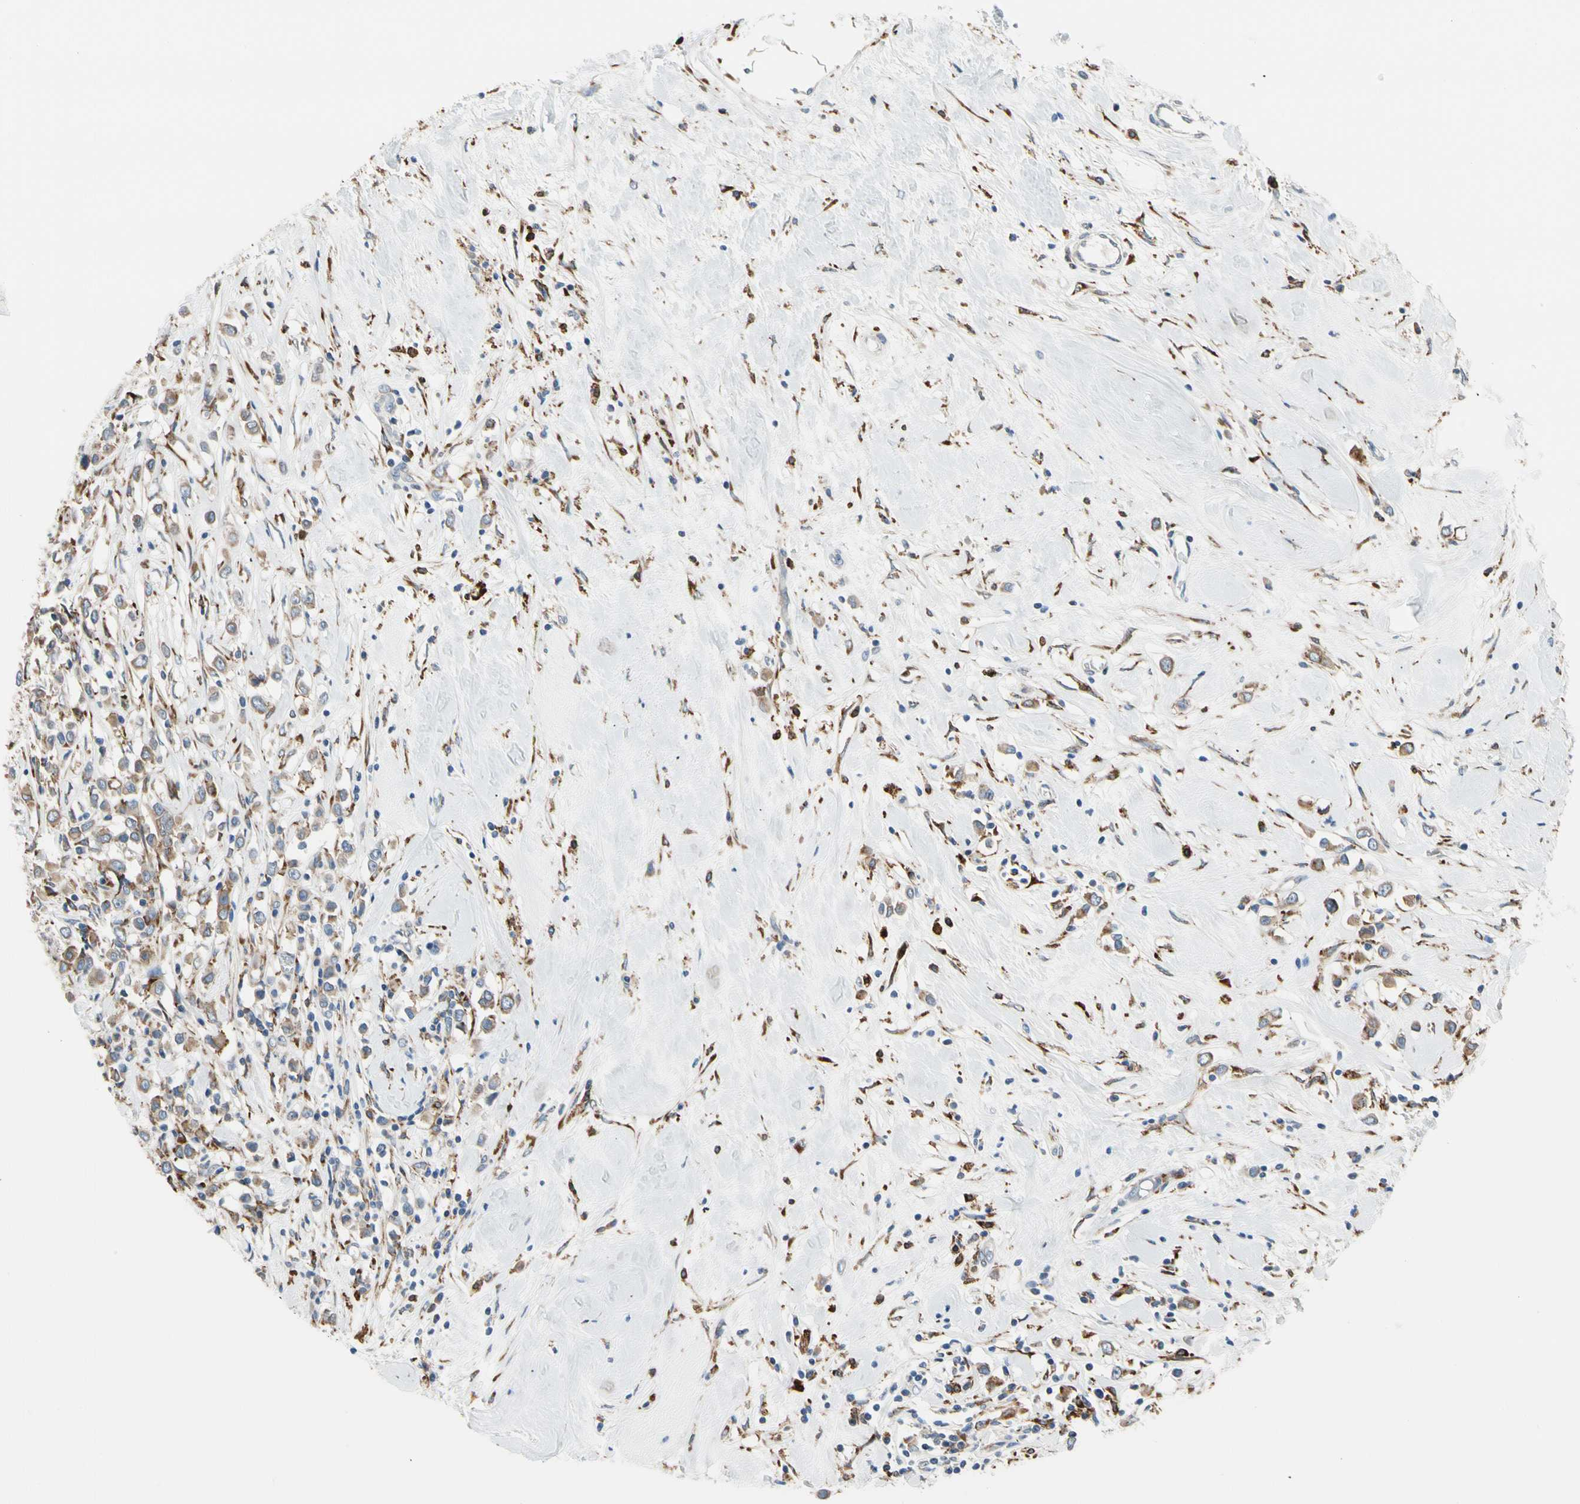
{"staining": {"intensity": "moderate", "quantity": ">75%", "location": "cytoplasmic/membranous"}, "tissue": "breast cancer", "cell_type": "Tumor cells", "image_type": "cancer", "snomed": [{"axis": "morphology", "description": "Duct carcinoma"}, {"axis": "topography", "description": "Breast"}], "caption": "DAB (3,3'-diaminobenzidine) immunohistochemical staining of human breast intraductal carcinoma shows moderate cytoplasmic/membranous protein expression in about >75% of tumor cells.", "gene": "LRPAP1", "patient": {"sex": "female", "age": 61}}